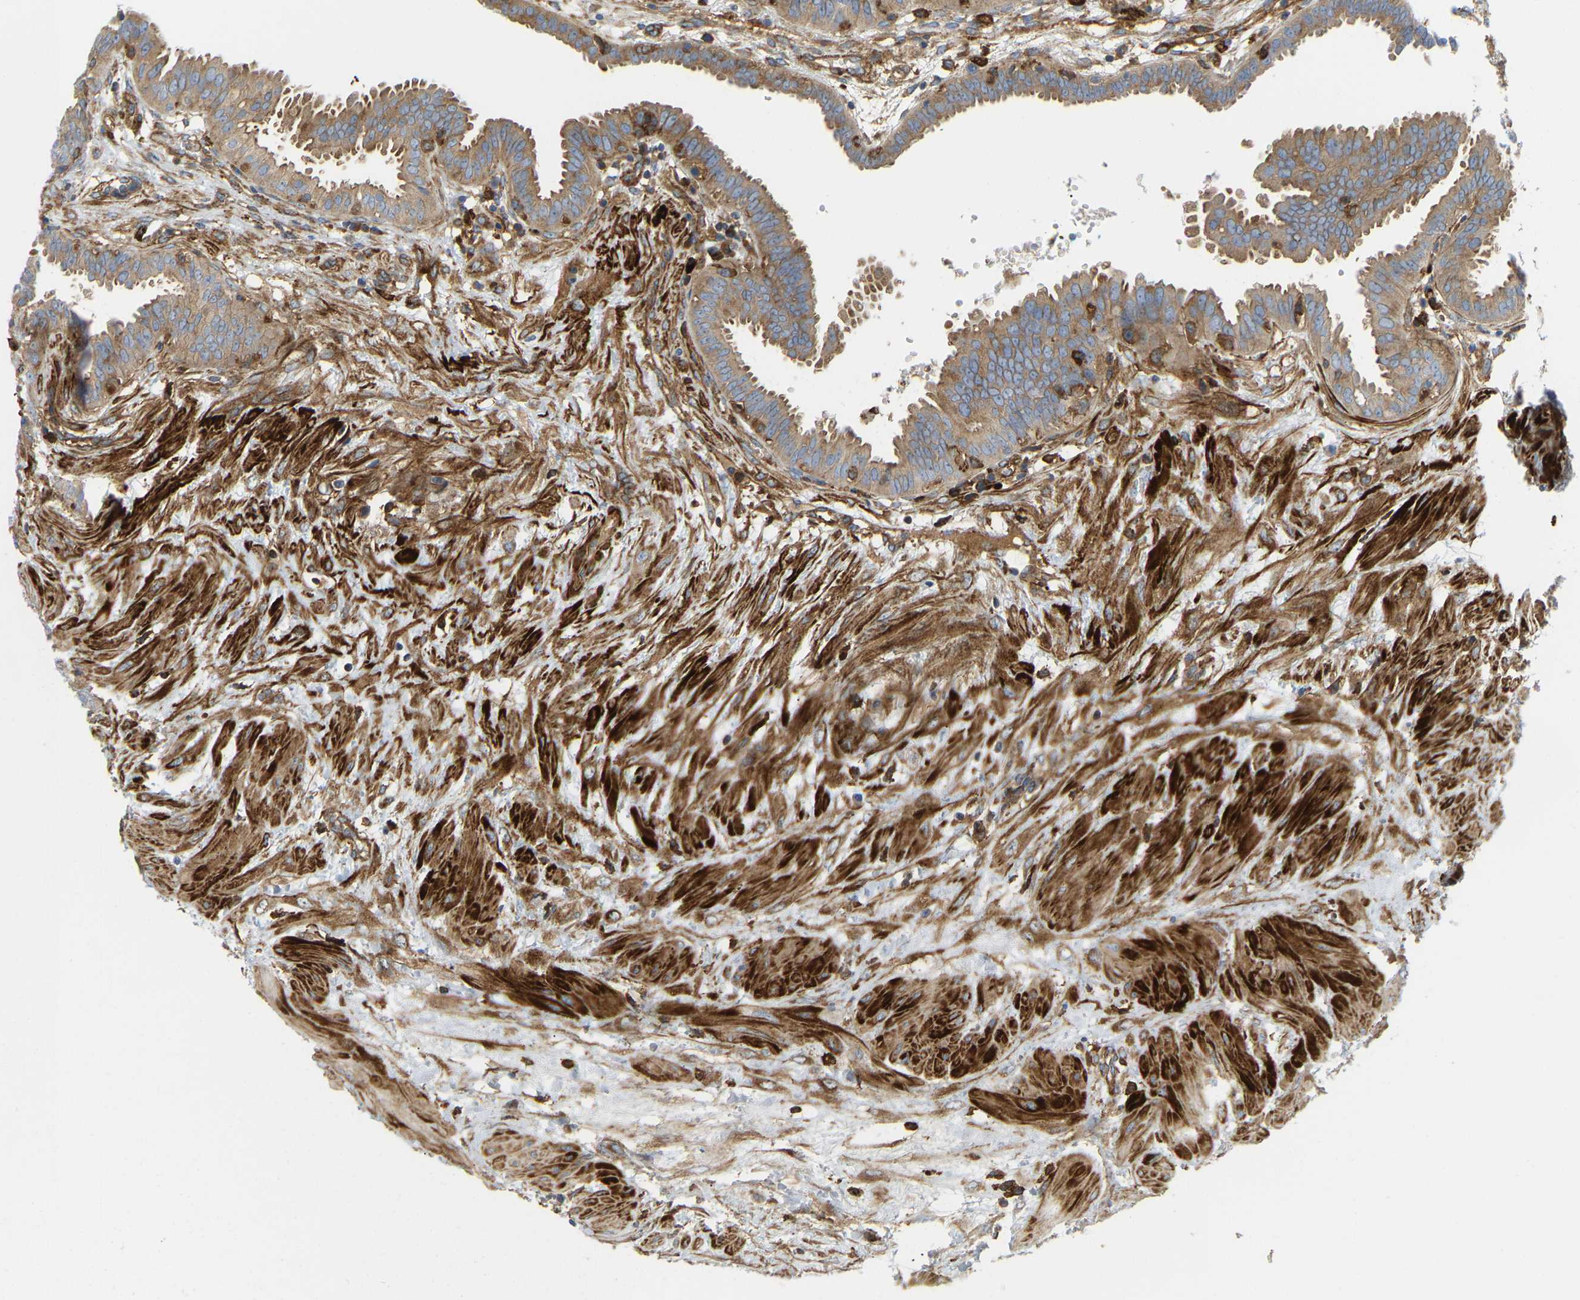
{"staining": {"intensity": "weak", "quantity": ">75%", "location": "cytoplasmic/membranous"}, "tissue": "fallopian tube", "cell_type": "Glandular cells", "image_type": "normal", "snomed": [{"axis": "morphology", "description": "Normal tissue, NOS"}, {"axis": "topography", "description": "Fallopian tube"}, {"axis": "topography", "description": "Placenta"}], "caption": "Benign fallopian tube demonstrates weak cytoplasmic/membranous positivity in about >75% of glandular cells, visualized by immunohistochemistry.", "gene": "PICALM", "patient": {"sex": "female", "age": 32}}